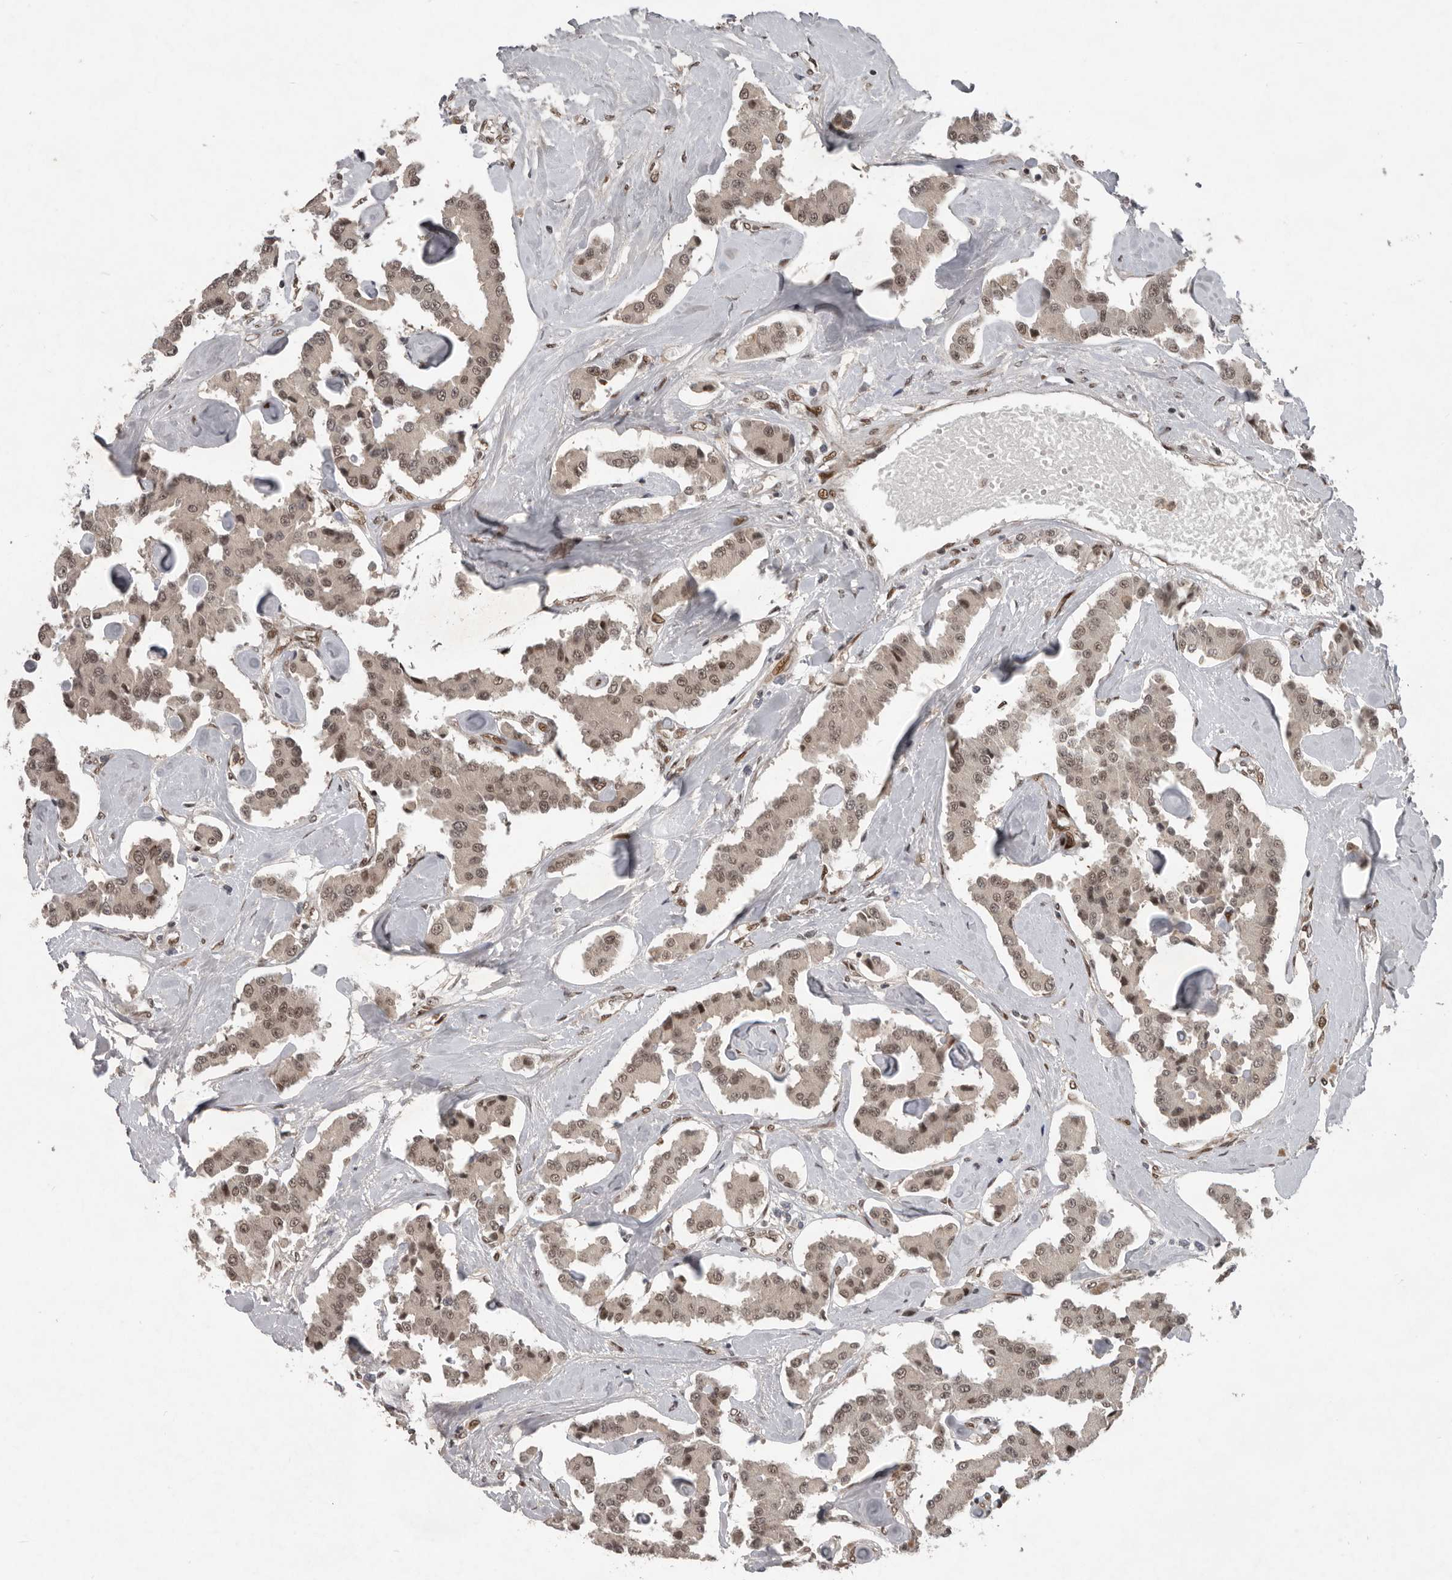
{"staining": {"intensity": "weak", "quantity": ">75%", "location": "cytoplasmic/membranous,nuclear"}, "tissue": "carcinoid", "cell_type": "Tumor cells", "image_type": "cancer", "snomed": [{"axis": "morphology", "description": "Carcinoid, malignant, NOS"}, {"axis": "topography", "description": "Pancreas"}], "caption": "A brown stain highlights weak cytoplasmic/membranous and nuclear staining of a protein in malignant carcinoid tumor cells.", "gene": "CDC27", "patient": {"sex": "male", "age": 41}}